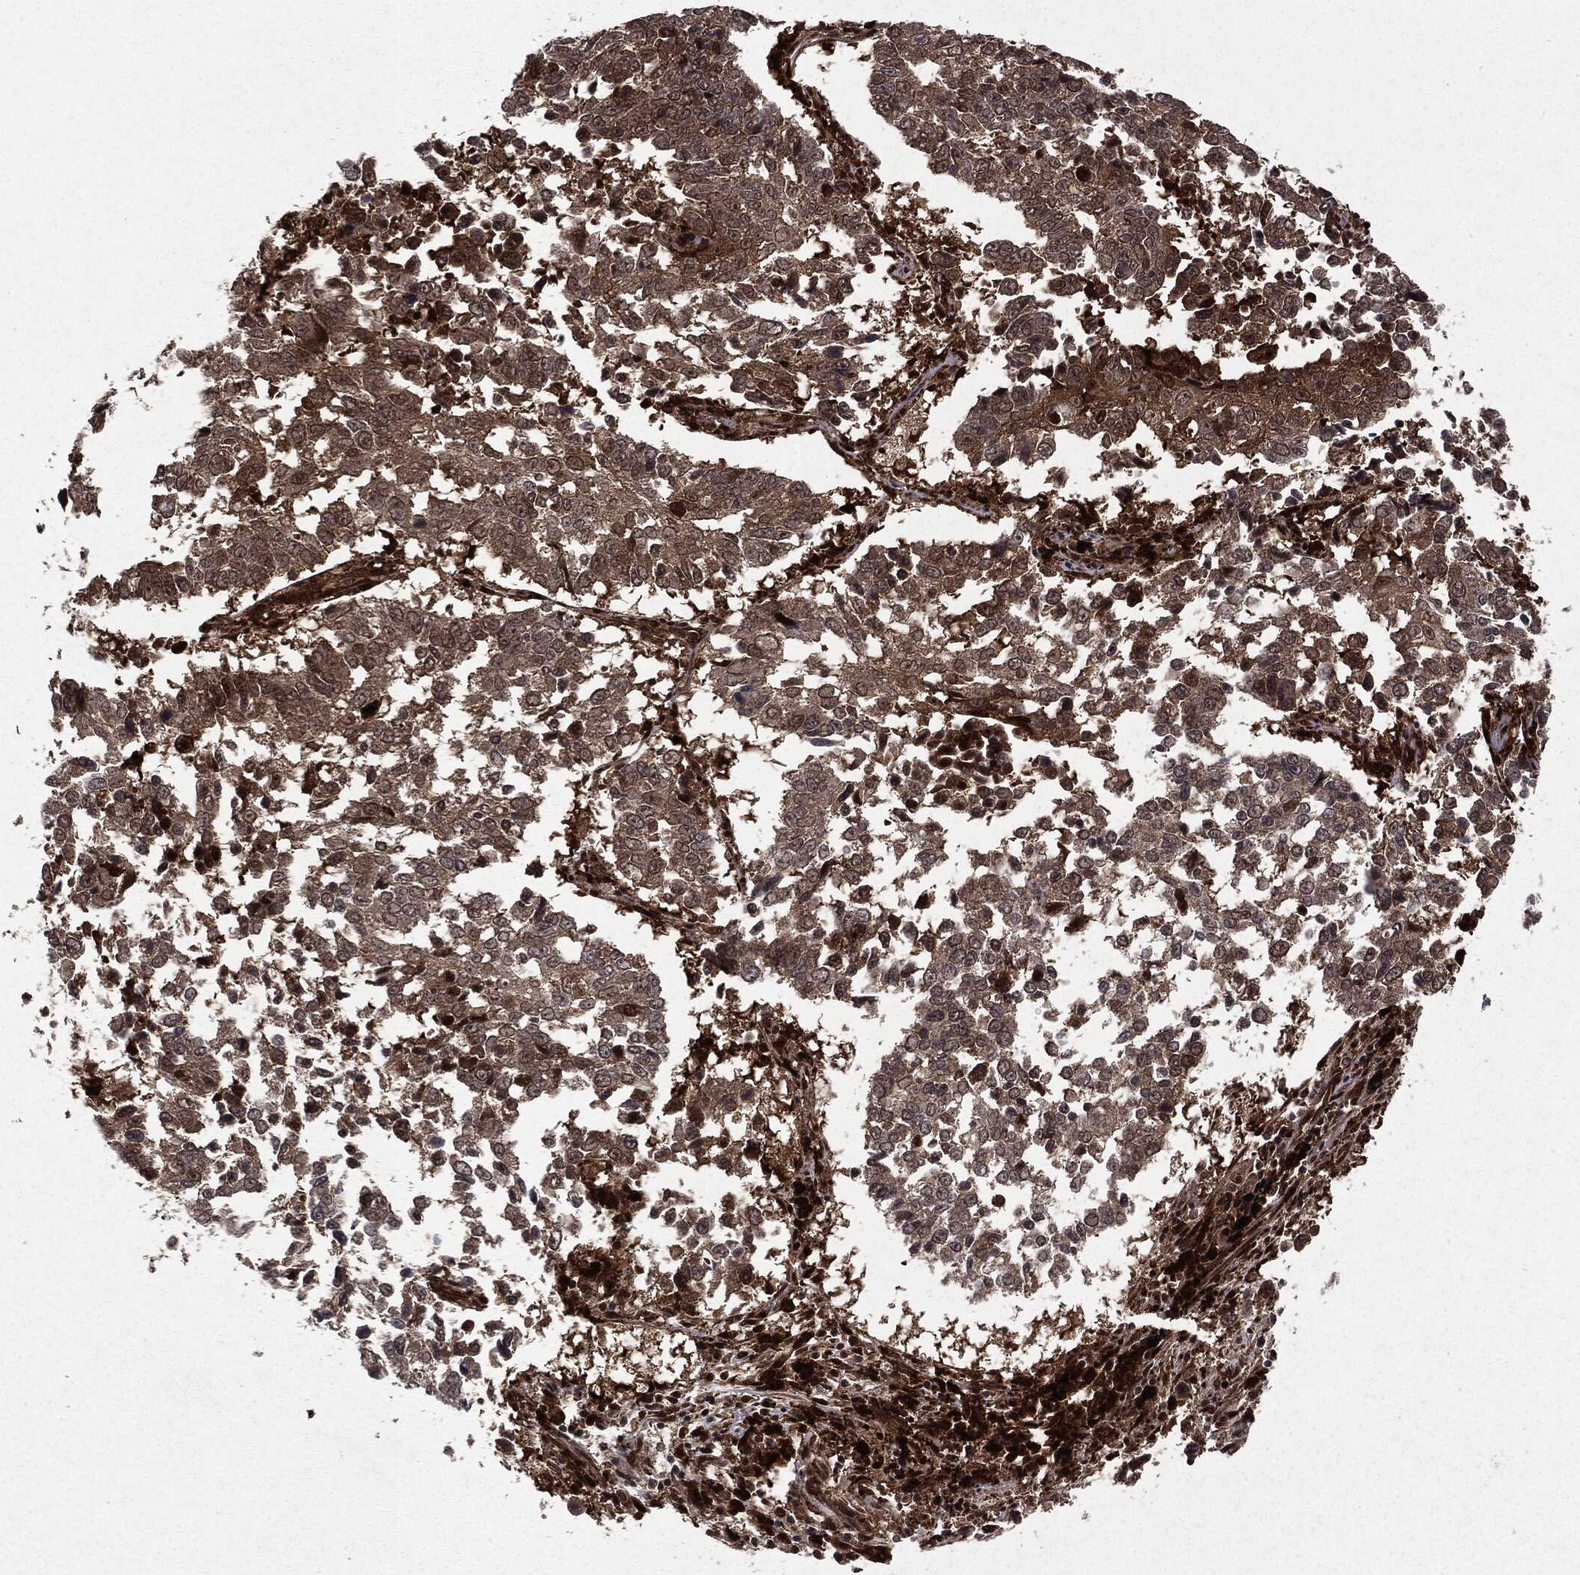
{"staining": {"intensity": "moderate", "quantity": ">75%", "location": "cytoplasmic/membranous"}, "tissue": "lung cancer", "cell_type": "Tumor cells", "image_type": "cancer", "snomed": [{"axis": "morphology", "description": "Squamous cell carcinoma, NOS"}, {"axis": "topography", "description": "Lung"}], "caption": "Protein analysis of lung cancer (squamous cell carcinoma) tissue reveals moderate cytoplasmic/membranous positivity in about >75% of tumor cells.", "gene": "OTUB1", "patient": {"sex": "male", "age": 82}}